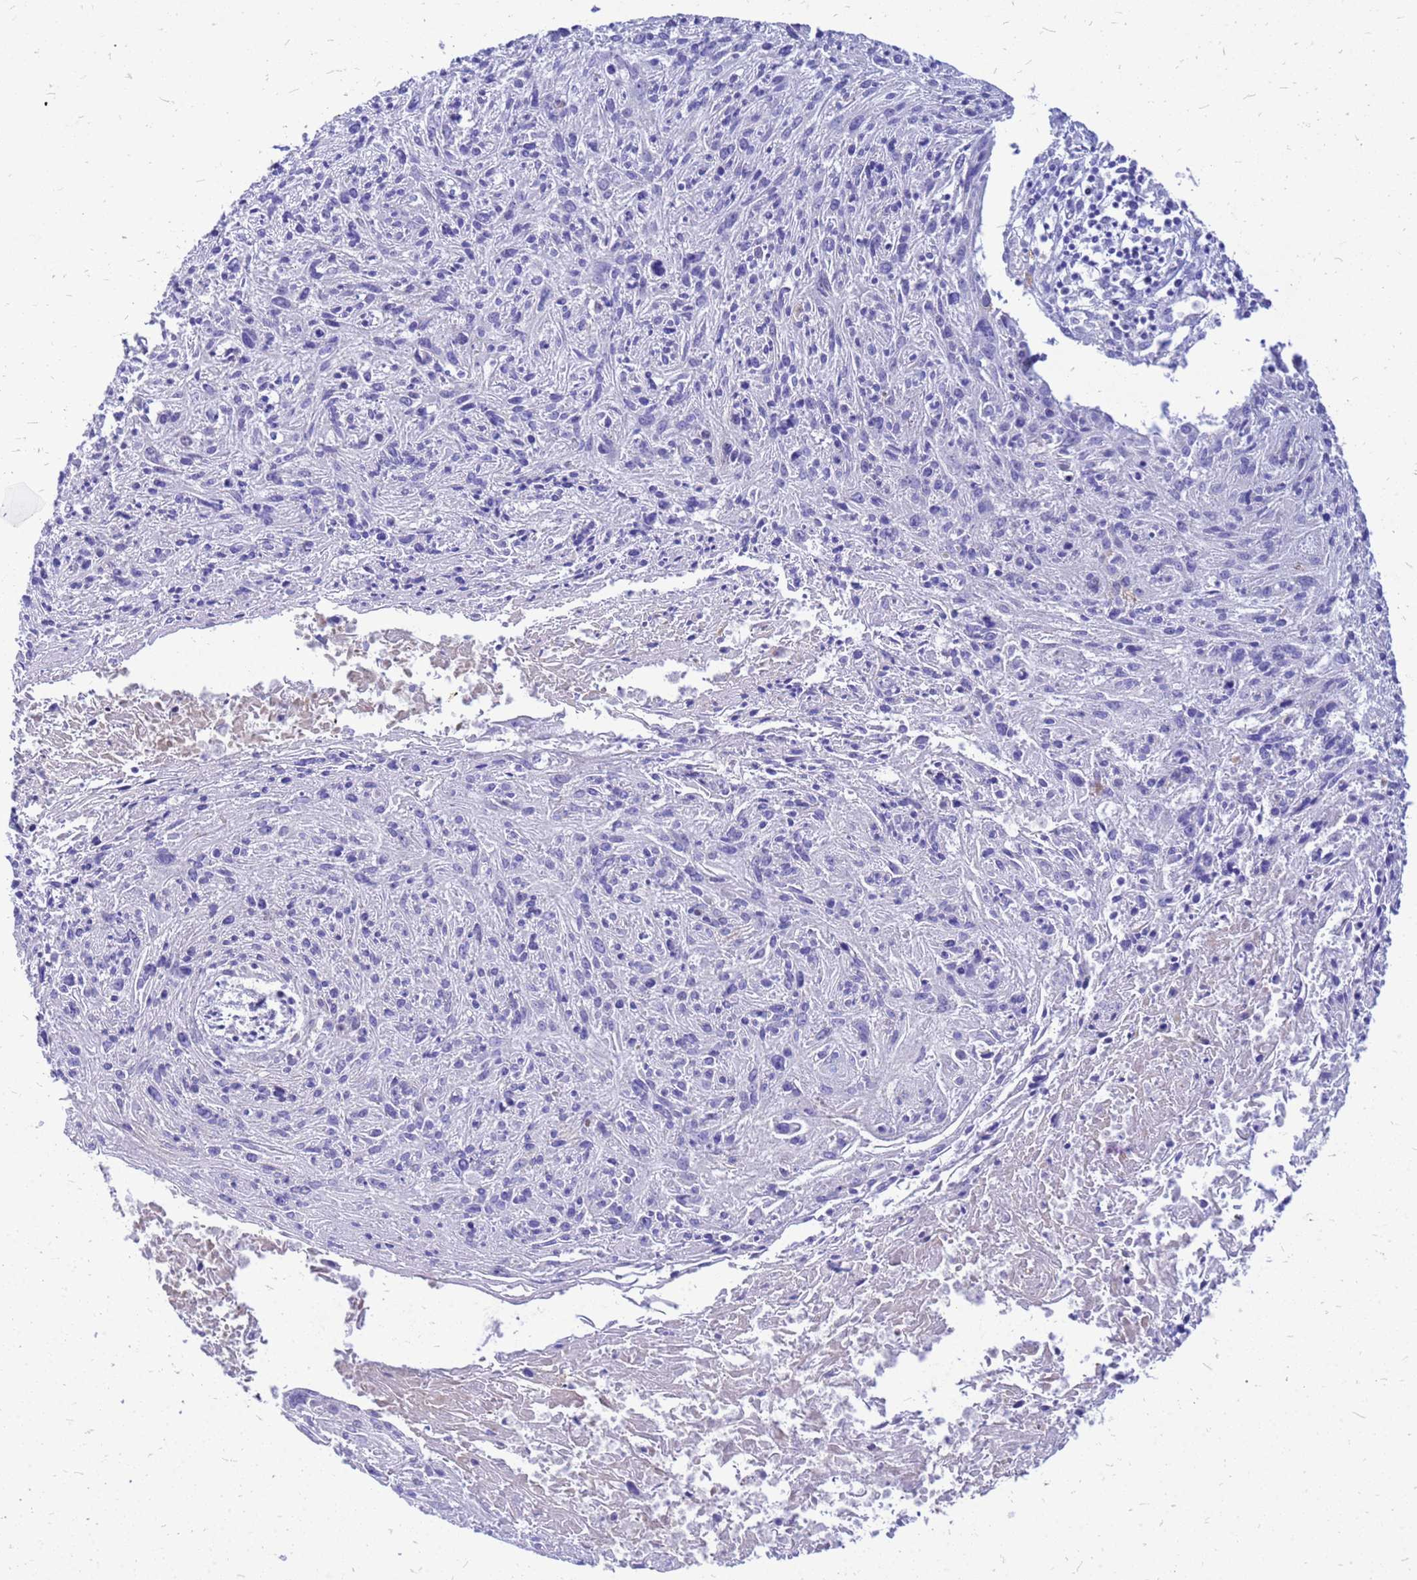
{"staining": {"intensity": "negative", "quantity": "none", "location": "none"}, "tissue": "cervical cancer", "cell_type": "Tumor cells", "image_type": "cancer", "snomed": [{"axis": "morphology", "description": "Squamous cell carcinoma, NOS"}, {"axis": "topography", "description": "Cervix"}], "caption": "Tumor cells show no significant protein expression in cervical cancer (squamous cell carcinoma).", "gene": "AKR1C1", "patient": {"sex": "female", "age": 51}}